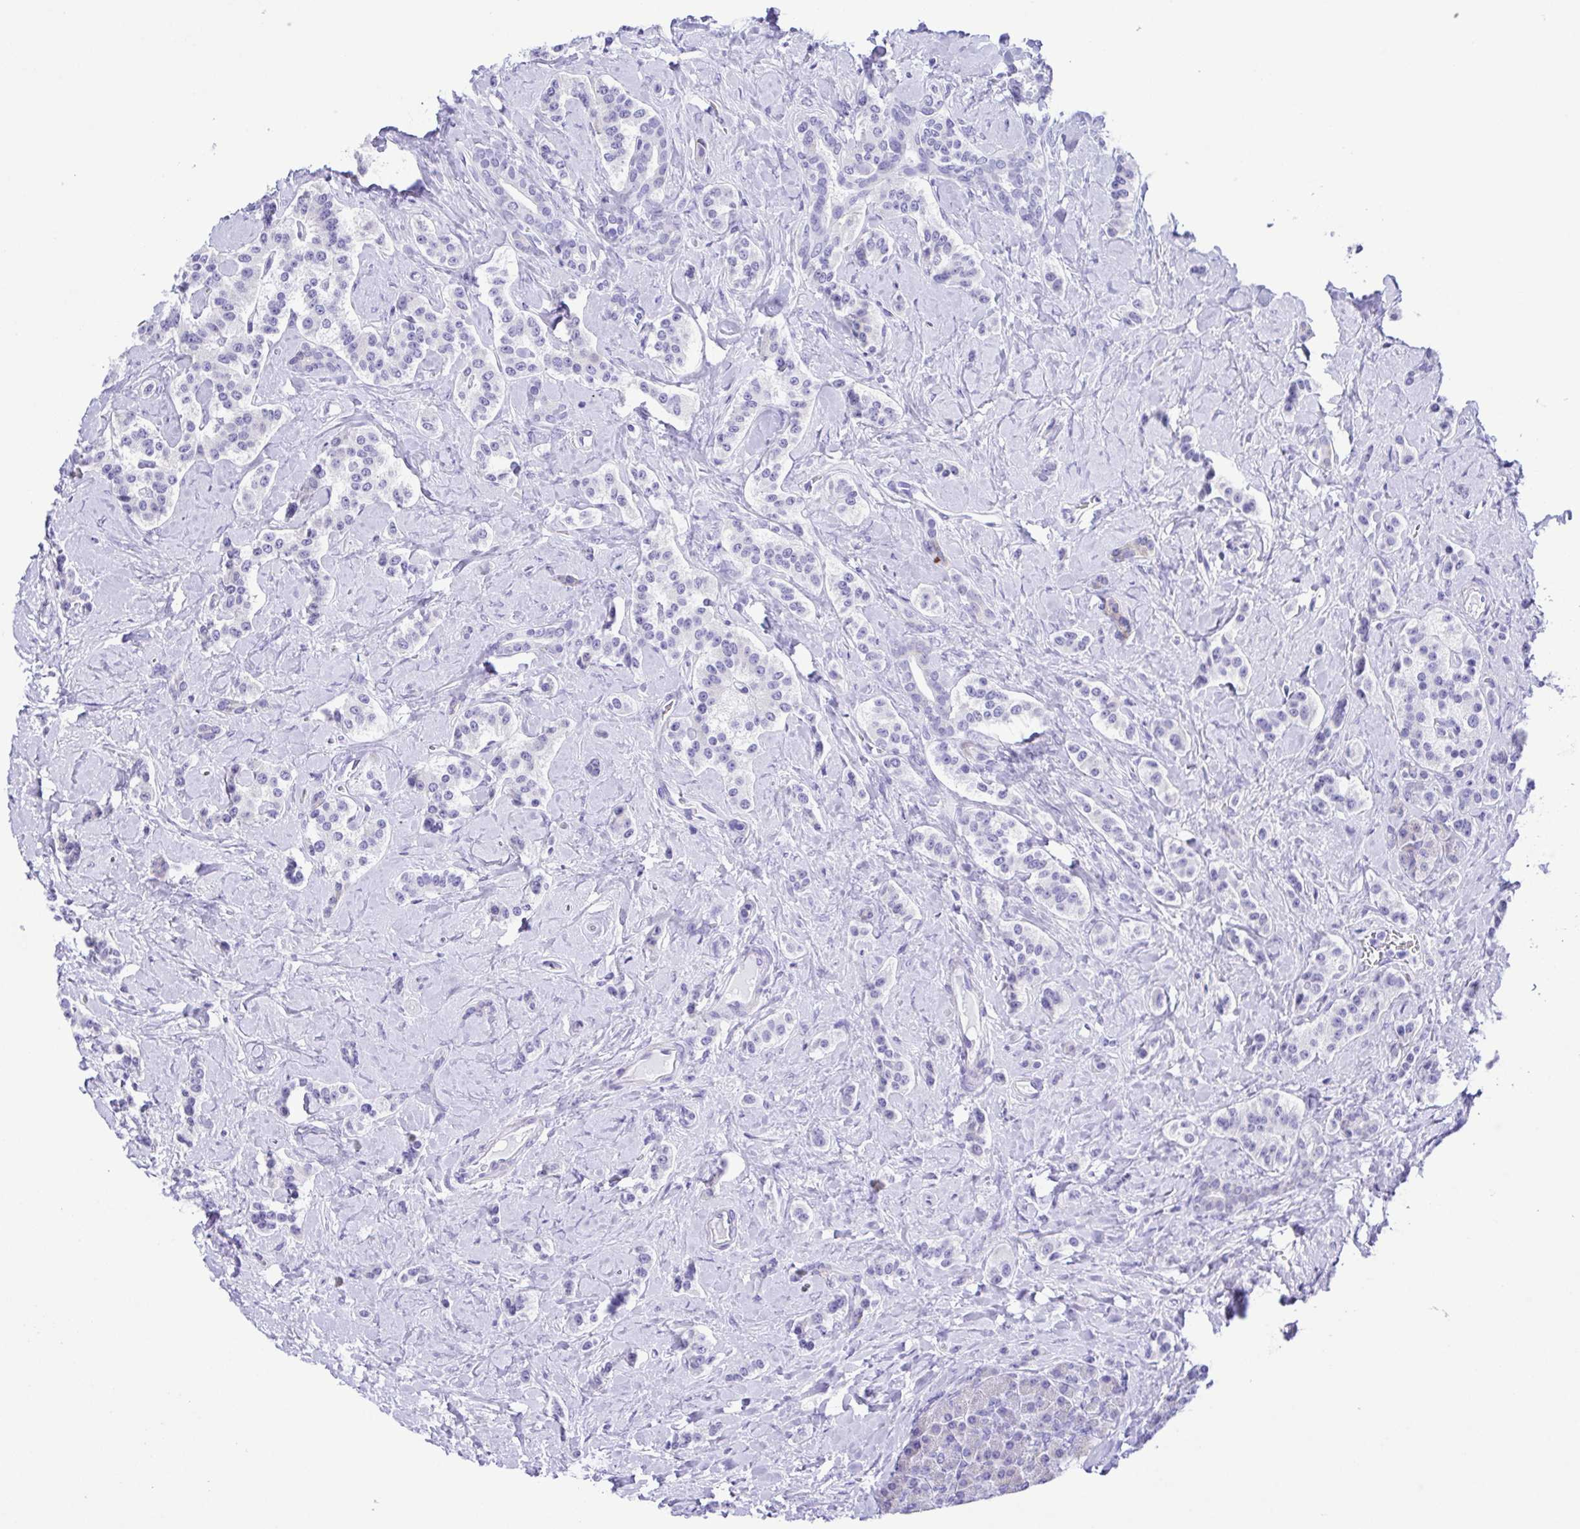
{"staining": {"intensity": "negative", "quantity": "none", "location": "none"}, "tissue": "carcinoid", "cell_type": "Tumor cells", "image_type": "cancer", "snomed": [{"axis": "morphology", "description": "Normal tissue, NOS"}, {"axis": "morphology", "description": "Carcinoid, malignant, NOS"}, {"axis": "topography", "description": "Pancreas"}], "caption": "The photomicrograph exhibits no significant positivity in tumor cells of carcinoid (malignant).", "gene": "PAK3", "patient": {"sex": "male", "age": 36}}